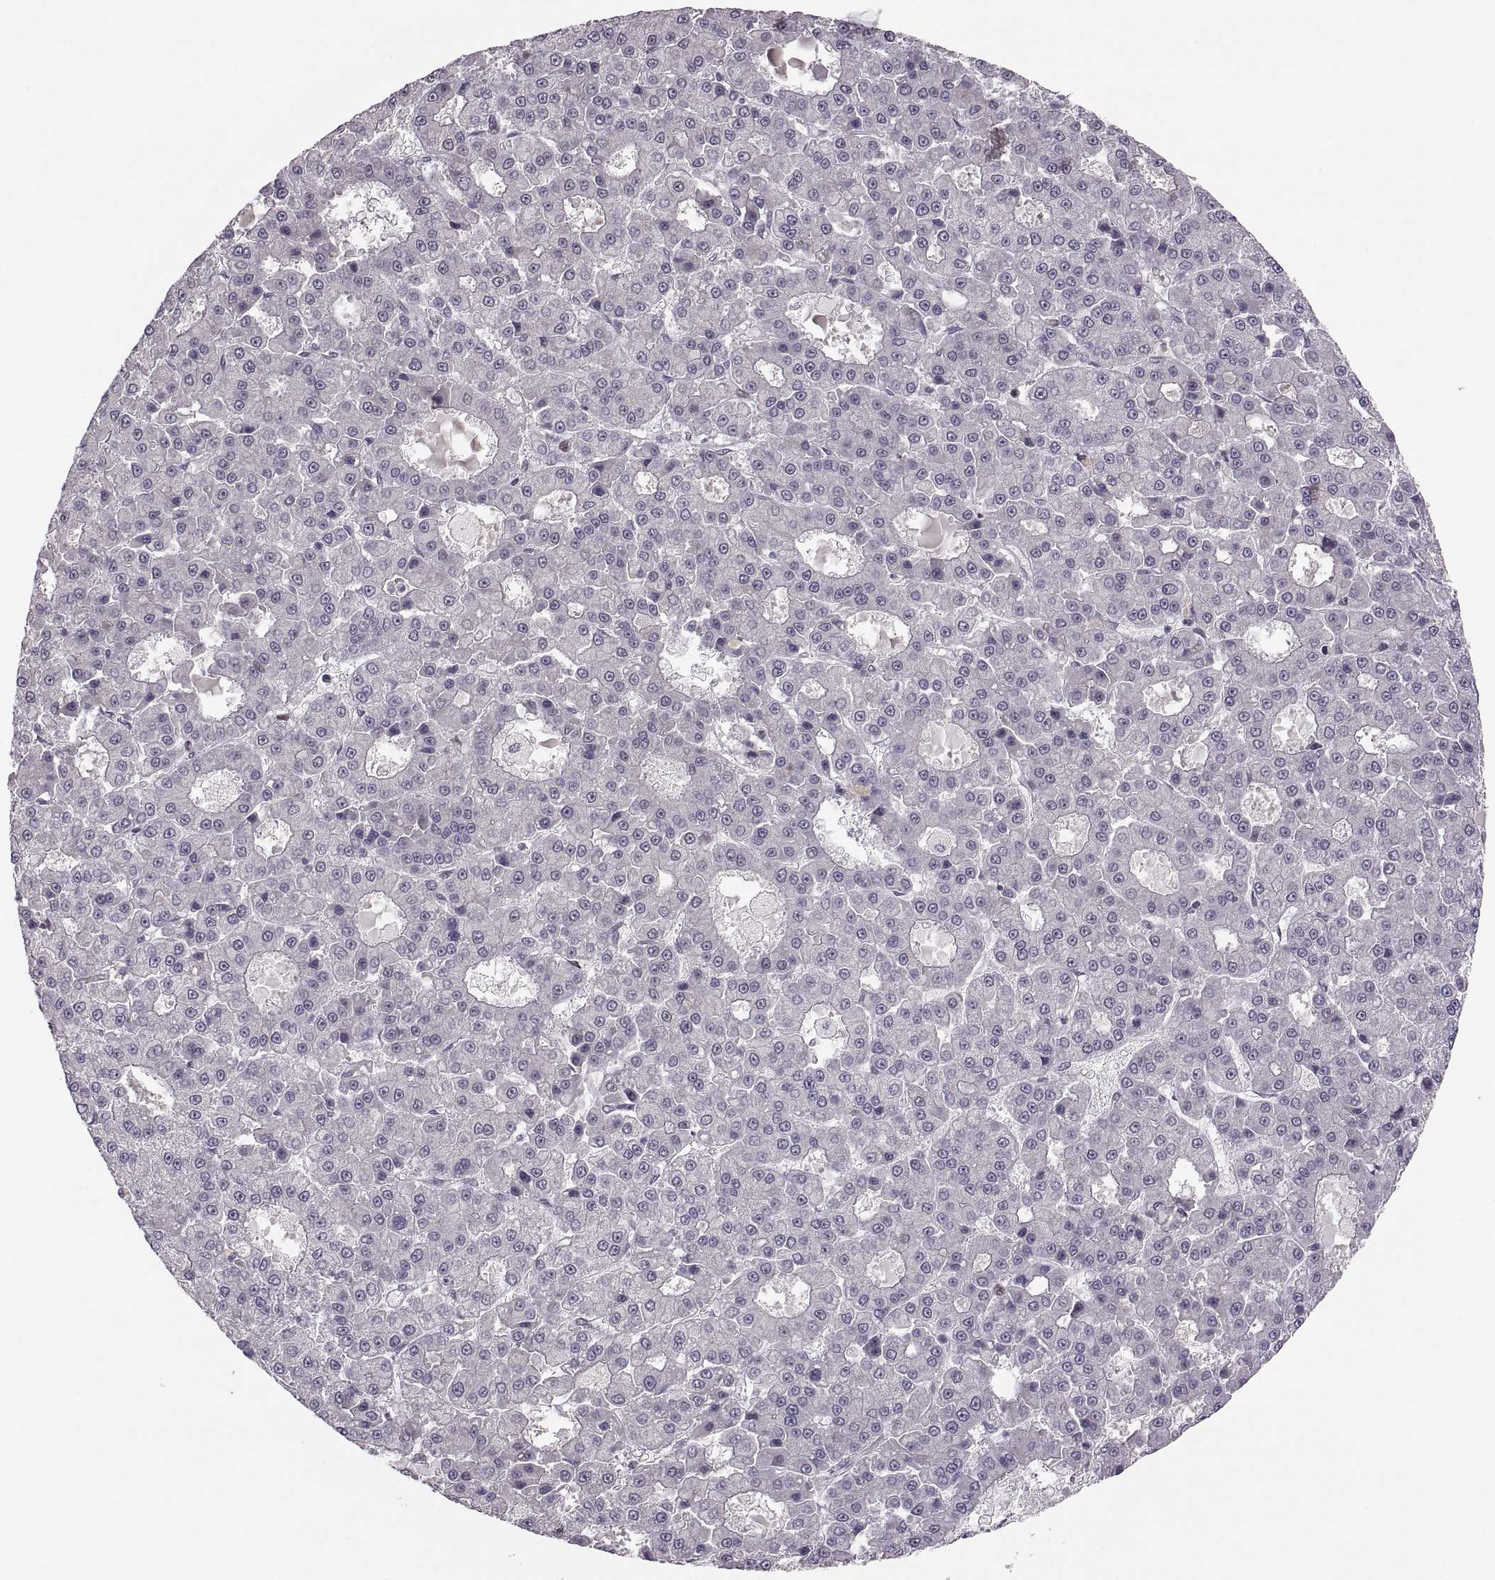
{"staining": {"intensity": "negative", "quantity": "none", "location": "none"}, "tissue": "liver cancer", "cell_type": "Tumor cells", "image_type": "cancer", "snomed": [{"axis": "morphology", "description": "Carcinoma, Hepatocellular, NOS"}, {"axis": "topography", "description": "Liver"}], "caption": "There is no significant positivity in tumor cells of liver cancer.", "gene": "SNAI1", "patient": {"sex": "male", "age": 70}}